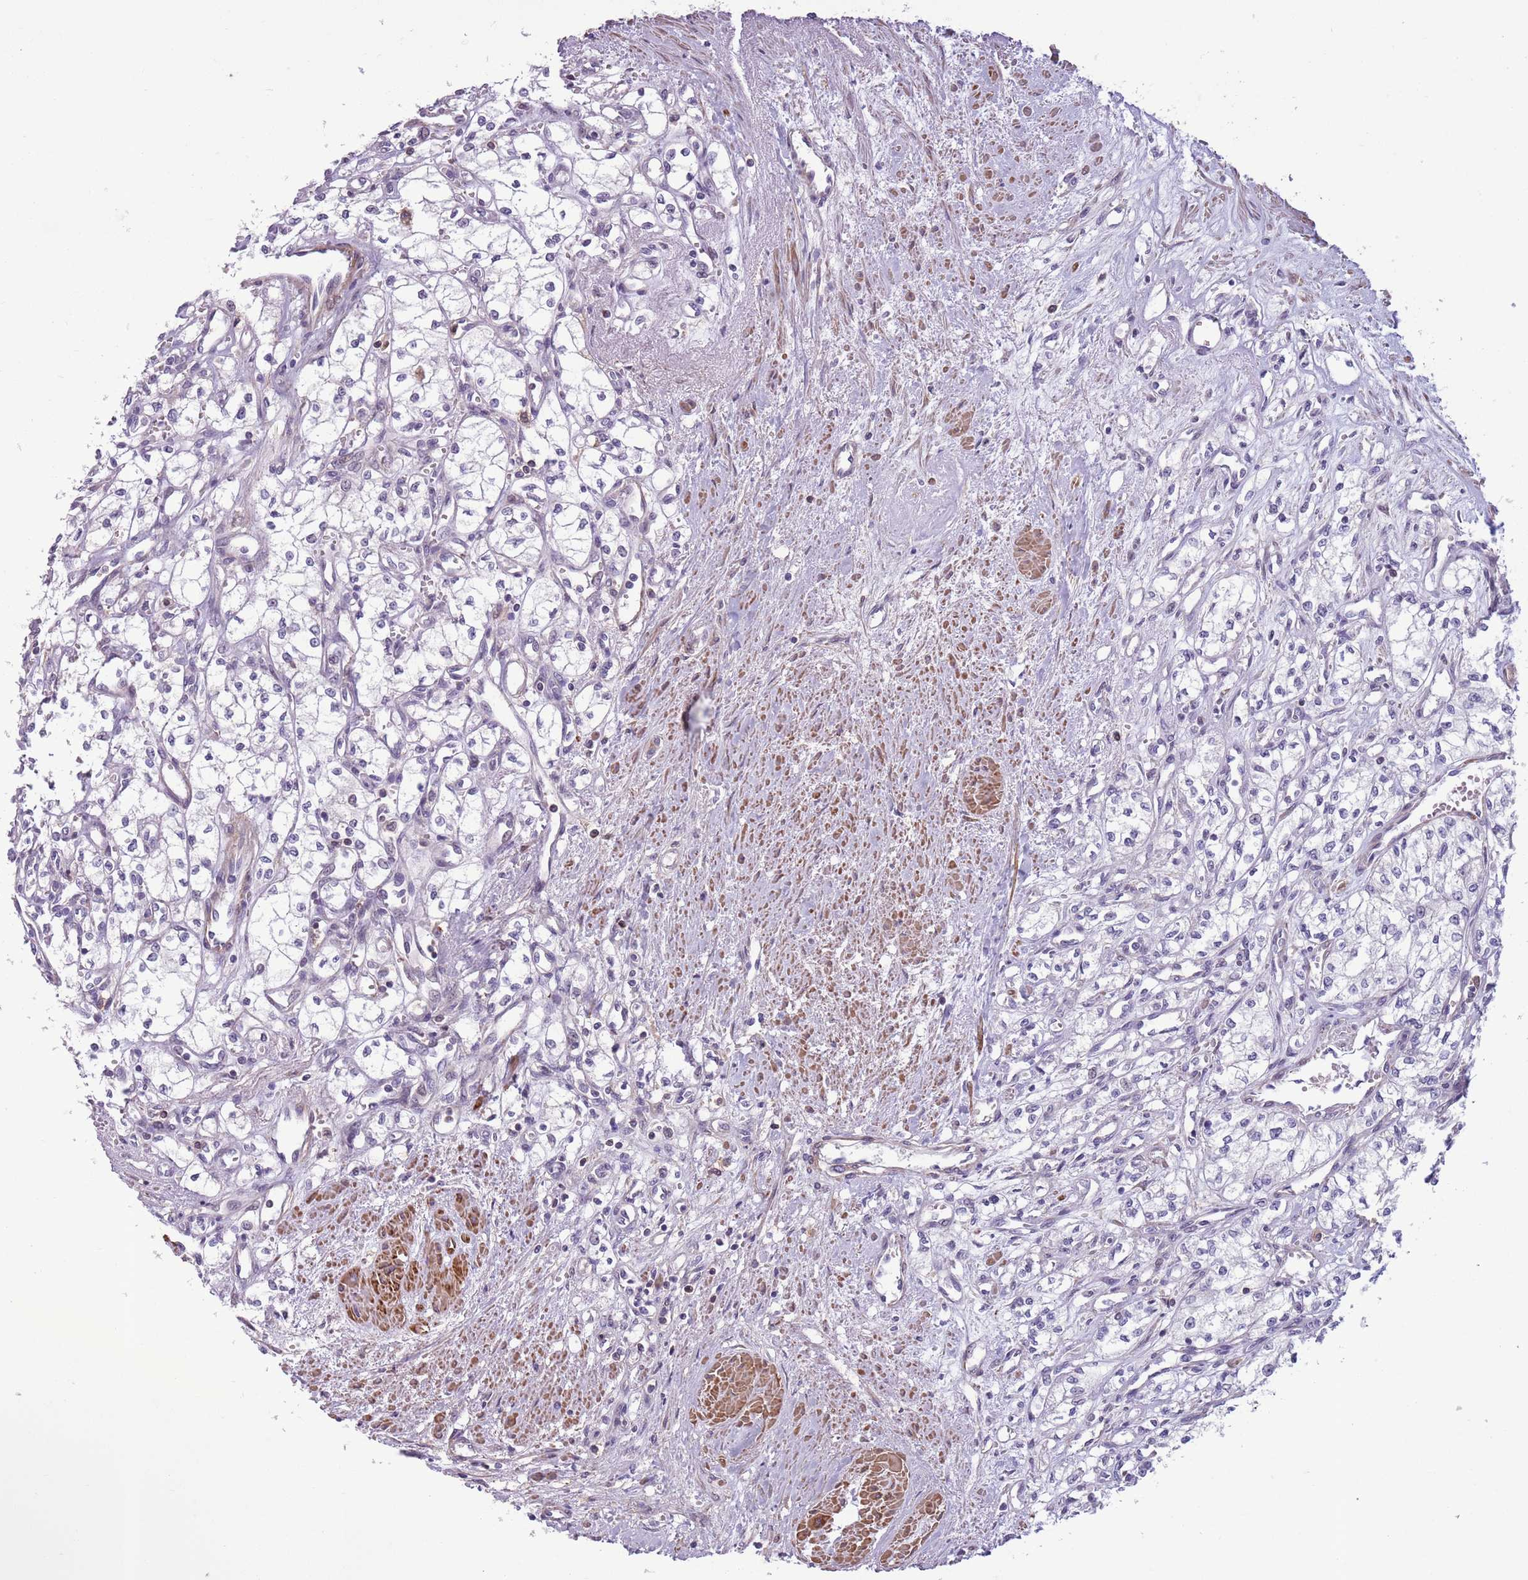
{"staining": {"intensity": "negative", "quantity": "none", "location": "none"}, "tissue": "renal cancer", "cell_type": "Tumor cells", "image_type": "cancer", "snomed": [{"axis": "morphology", "description": "Adenocarcinoma, NOS"}, {"axis": "topography", "description": "Kidney"}], "caption": "The IHC photomicrograph has no significant expression in tumor cells of adenocarcinoma (renal) tissue.", "gene": "JAML", "patient": {"sex": "male", "age": 59}}